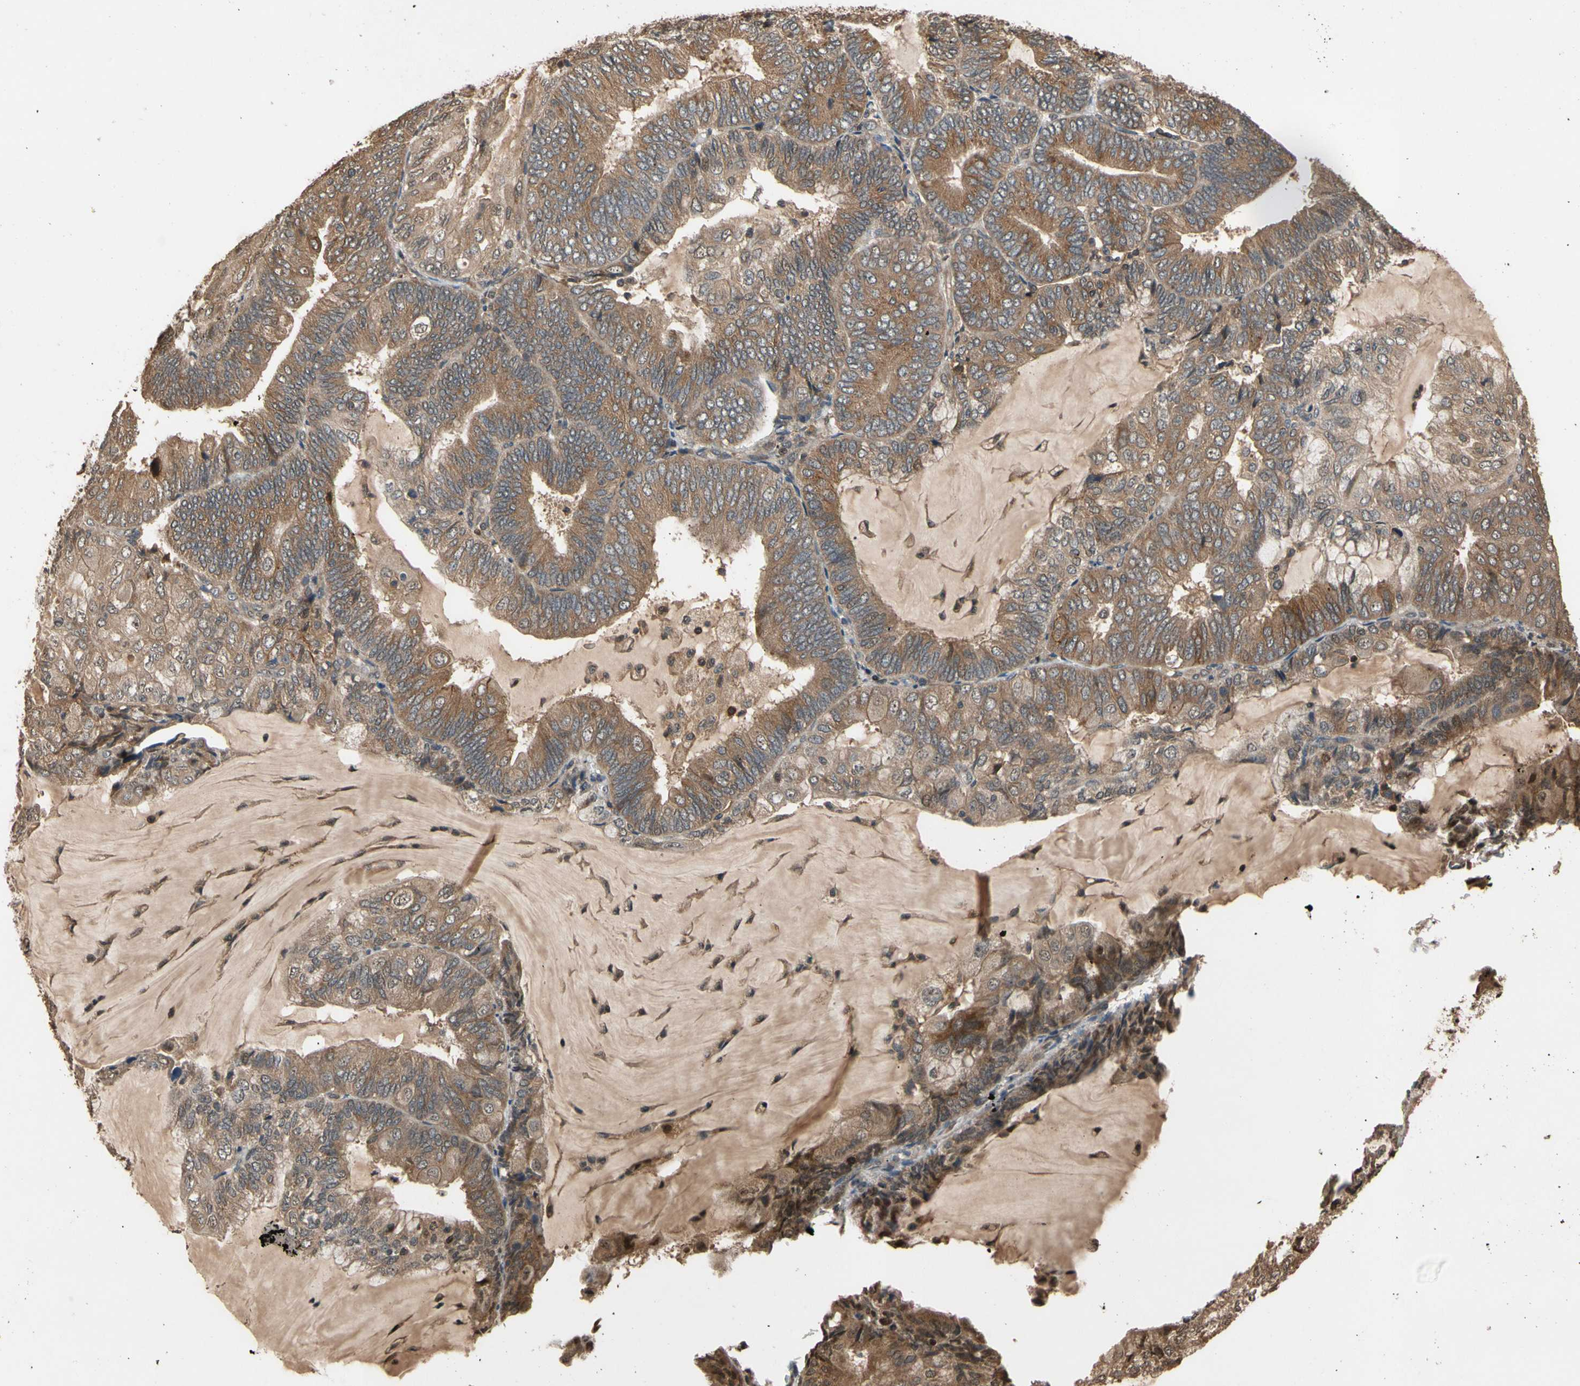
{"staining": {"intensity": "moderate", "quantity": ">75%", "location": "cytoplasmic/membranous"}, "tissue": "endometrial cancer", "cell_type": "Tumor cells", "image_type": "cancer", "snomed": [{"axis": "morphology", "description": "Adenocarcinoma, NOS"}, {"axis": "topography", "description": "Endometrium"}], "caption": "High-power microscopy captured an immunohistochemistry (IHC) photomicrograph of endometrial cancer, revealing moderate cytoplasmic/membranous expression in about >75% of tumor cells.", "gene": "TMEM230", "patient": {"sex": "female", "age": 81}}